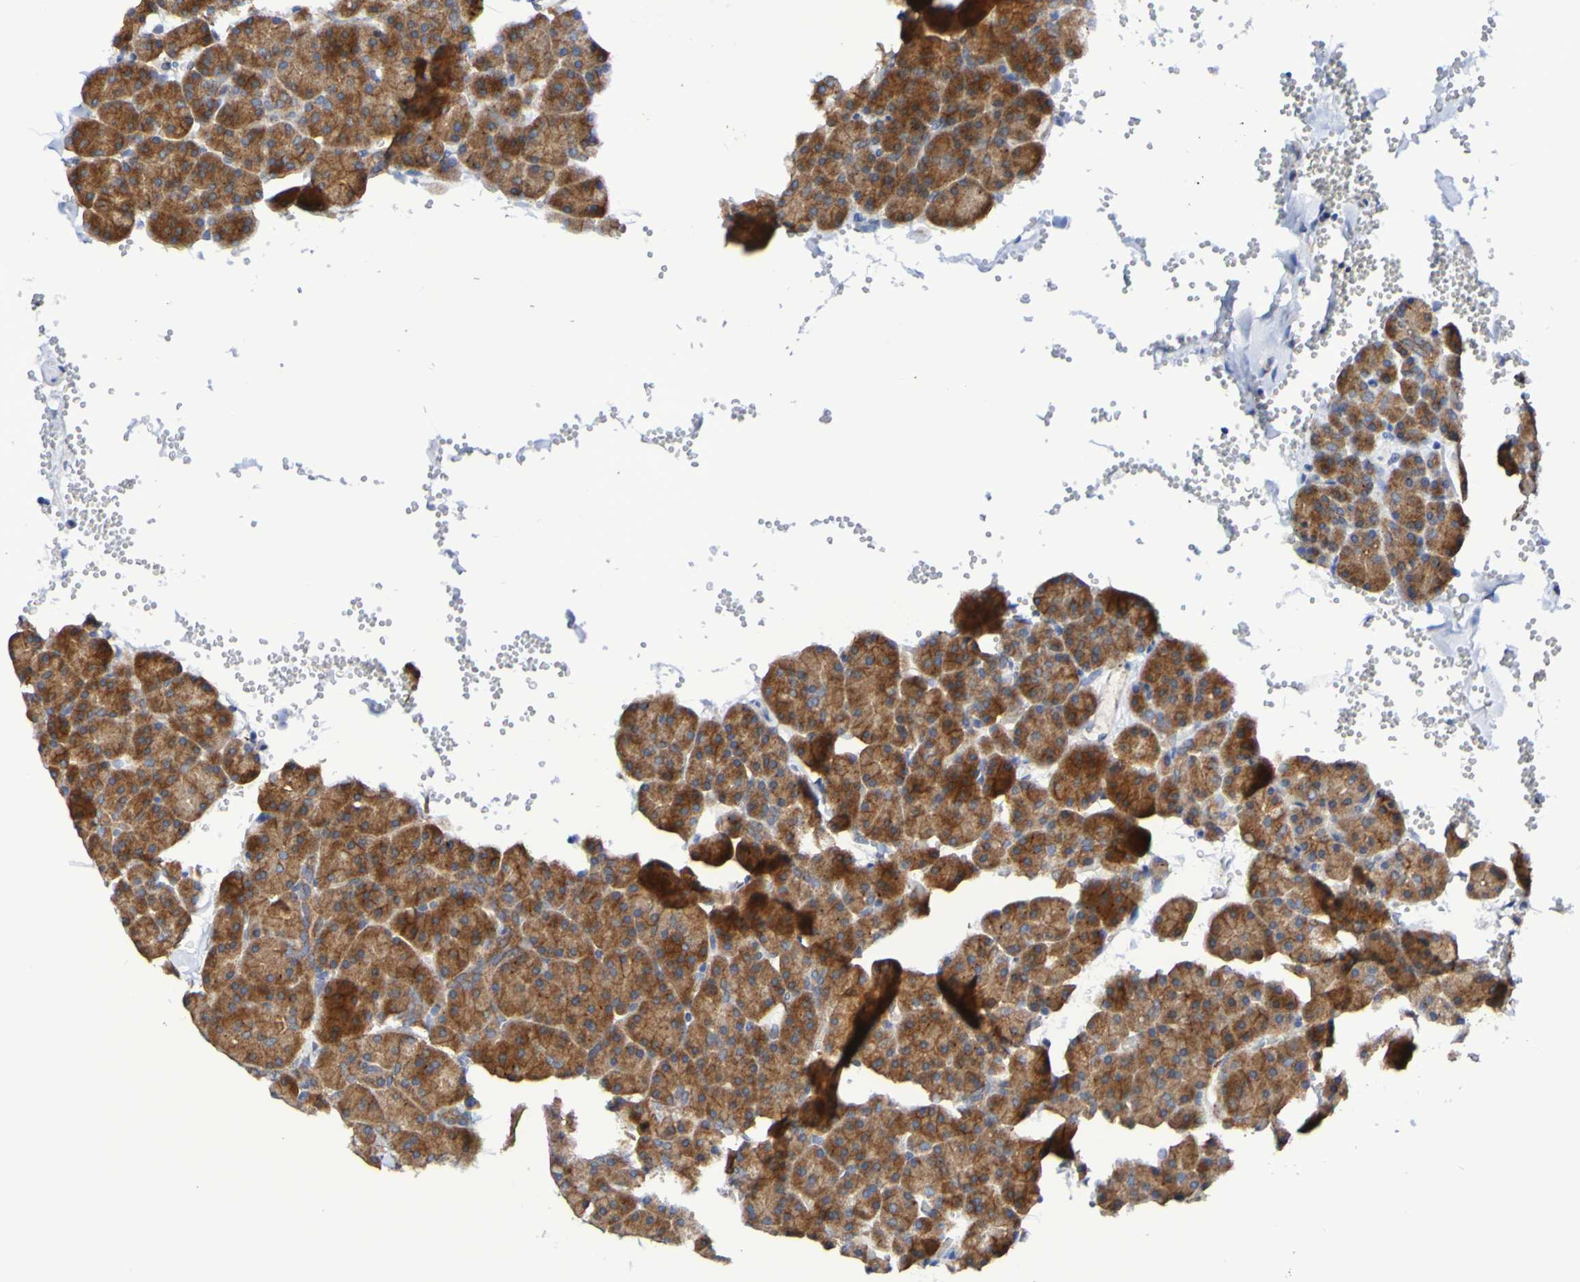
{"staining": {"intensity": "moderate", "quantity": ">75%", "location": "cytoplasmic/membranous"}, "tissue": "pancreas", "cell_type": "Exocrine glandular cells", "image_type": "normal", "snomed": [{"axis": "morphology", "description": "Normal tissue, NOS"}, {"axis": "topography", "description": "Pancreas"}], "caption": "Protein analysis of normal pancreas shows moderate cytoplasmic/membranous expression in approximately >75% of exocrine glandular cells.", "gene": "GJB1", "patient": {"sex": "female", "age": 35}}